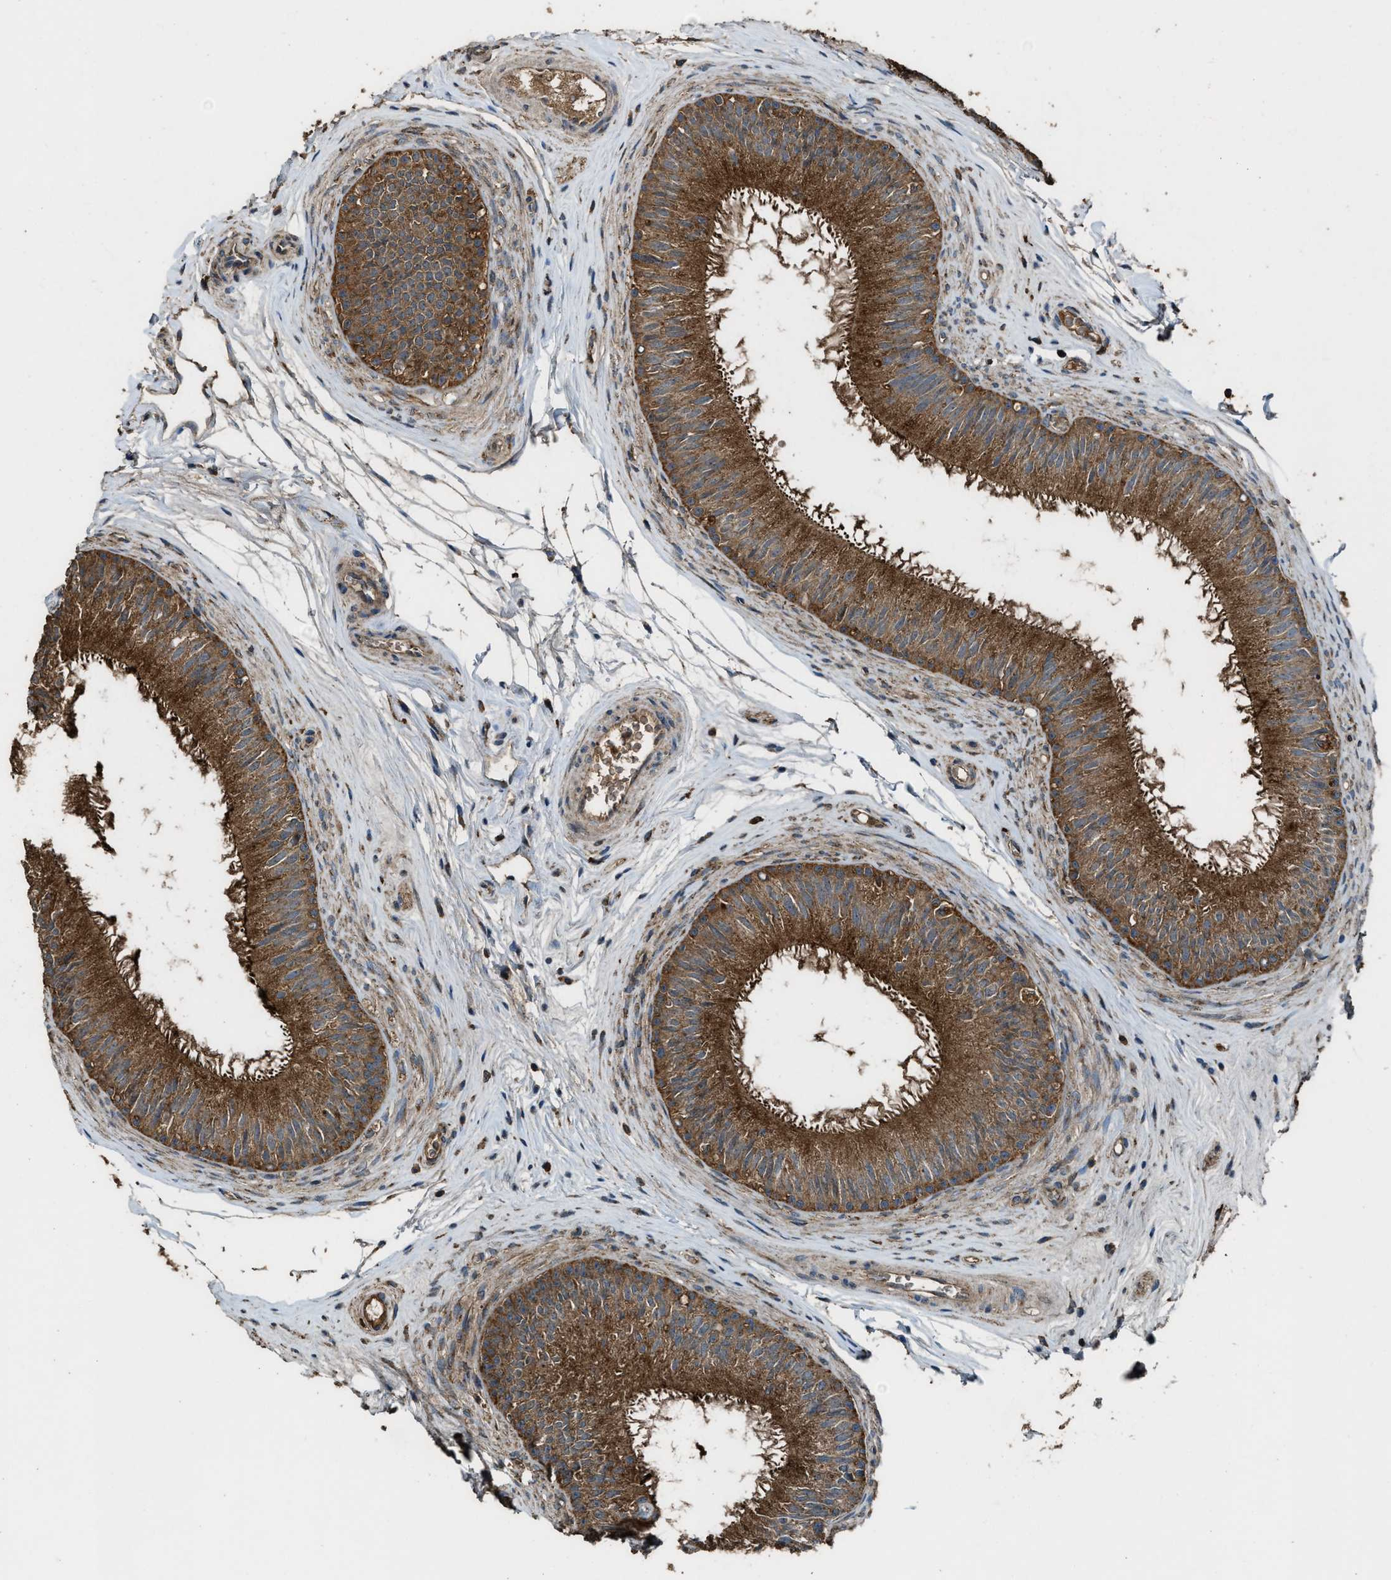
{"staining": {"intensity": "strong", "quantity": ">75%", "location": "cytoplasmic/membranous"}, "tissue": "epididymis", "cell_type": "Glandular cells", "image_type": "normal", "snomed": [{"axis": "morphology", "description": "Normal tissue, NOS"}, {"axis": "topography", "description": "Testis"}, {"axis": "topography", "description": "Epididymis"}], "caption": "Immunohistochemistry (IHC) of benign epididymis shows high levels of strong cytoplasmic/membranous expression in approximately >75% of glandular cells. (Stains: DAB in brown, nuclei in blue, Microscopy: brightfield microscopy at high magnification).", "gene": "MAP3K8", "patient": {"sex": "male", "age": 36}}